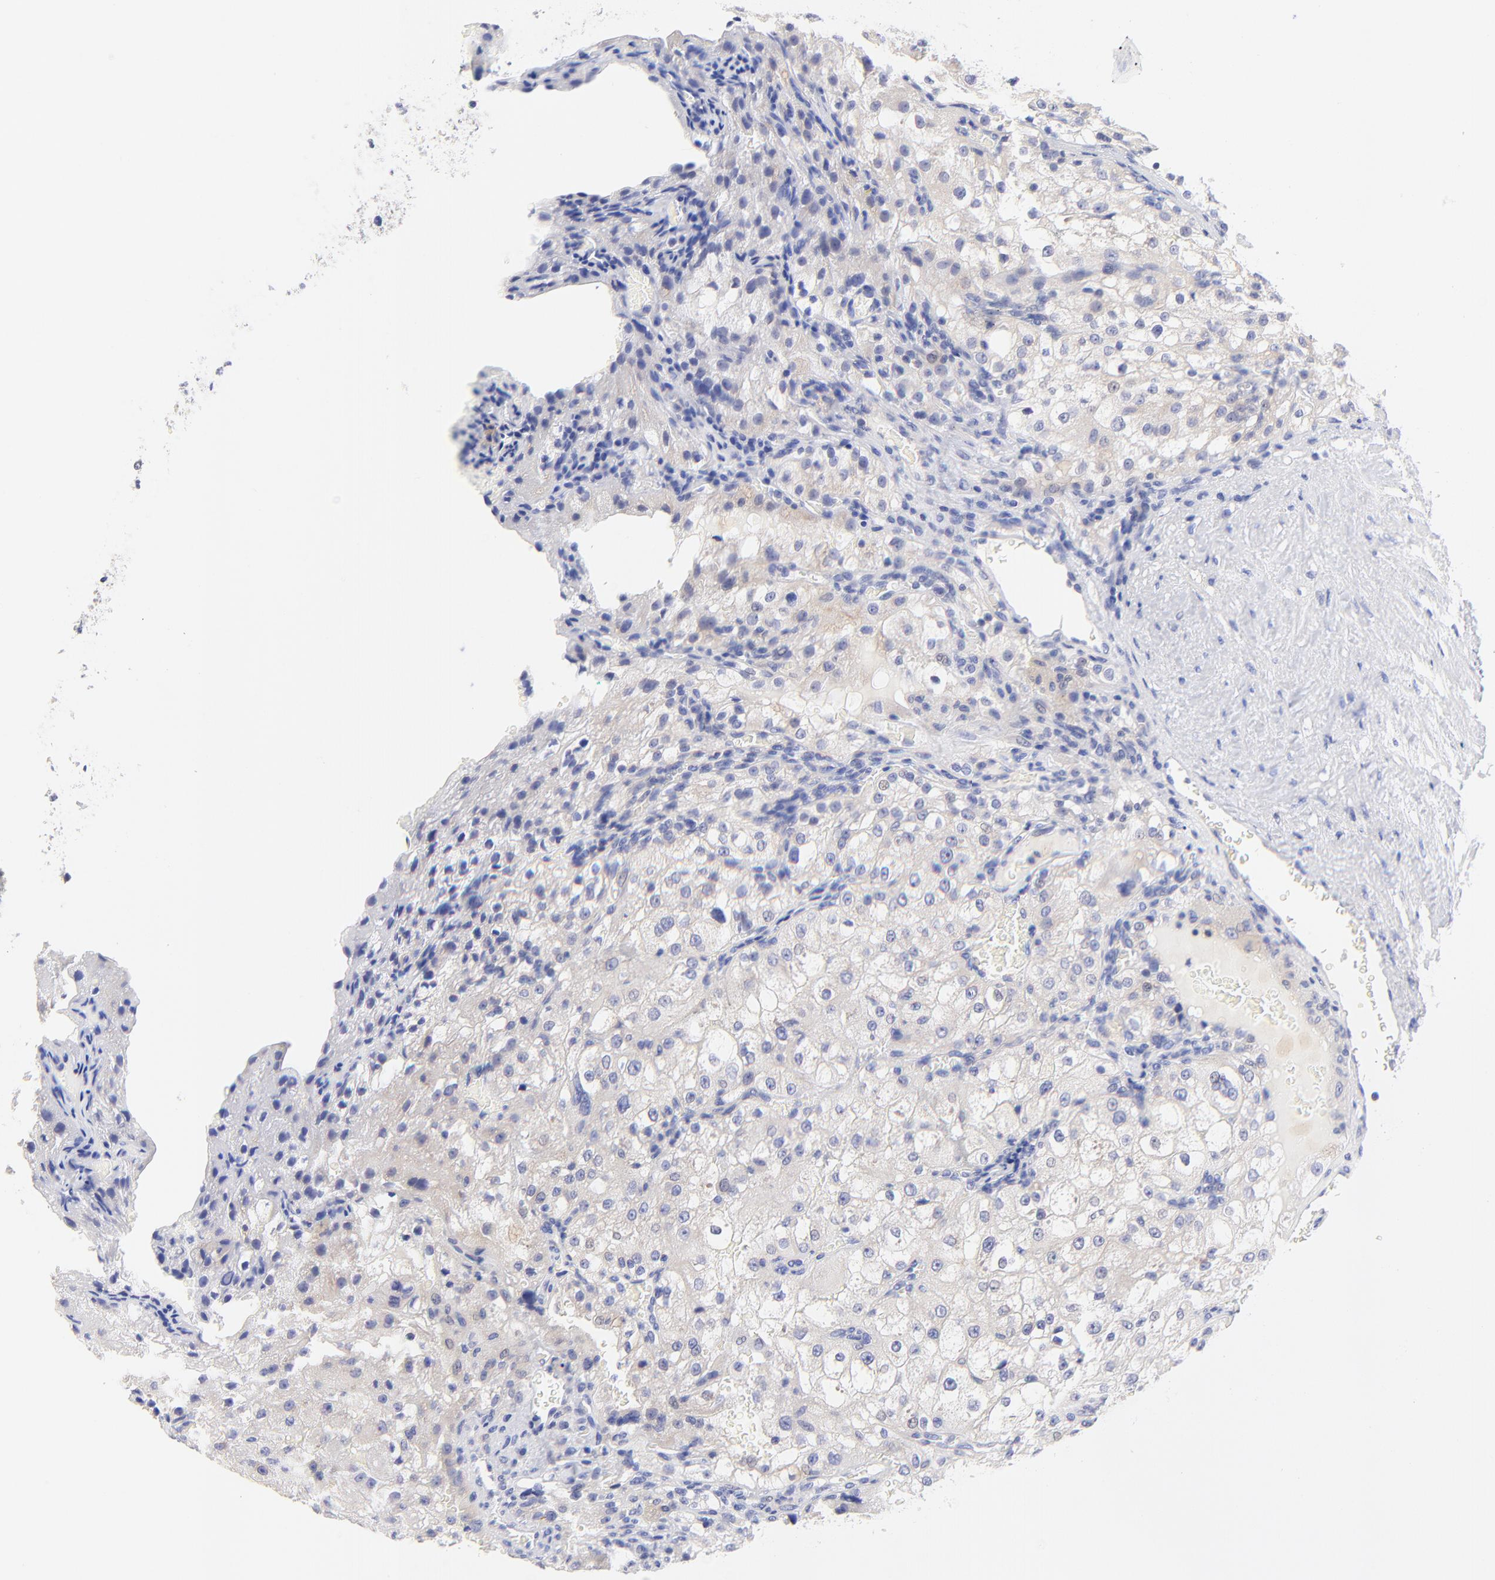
{"staining": {"intensity": "negative", "quantity": "none", "location": "none"}, "tissue": "renal cancer", "cell_type": "Tumor cells", "image_type": "cancer", "snomed": [{"axis": "morphology", "description": "Adenocarcinoma, NOS"}, {"axis": "topography", "description": "Kidney"}], "caption": "A high-resolution histopathology image shows immunohistochemistry staining of adenocarcinoma (renal), which exhibits no significant positivity in tumor cells.", "gene": "EBP", "patient": {"sex": "female", "age": 74}}